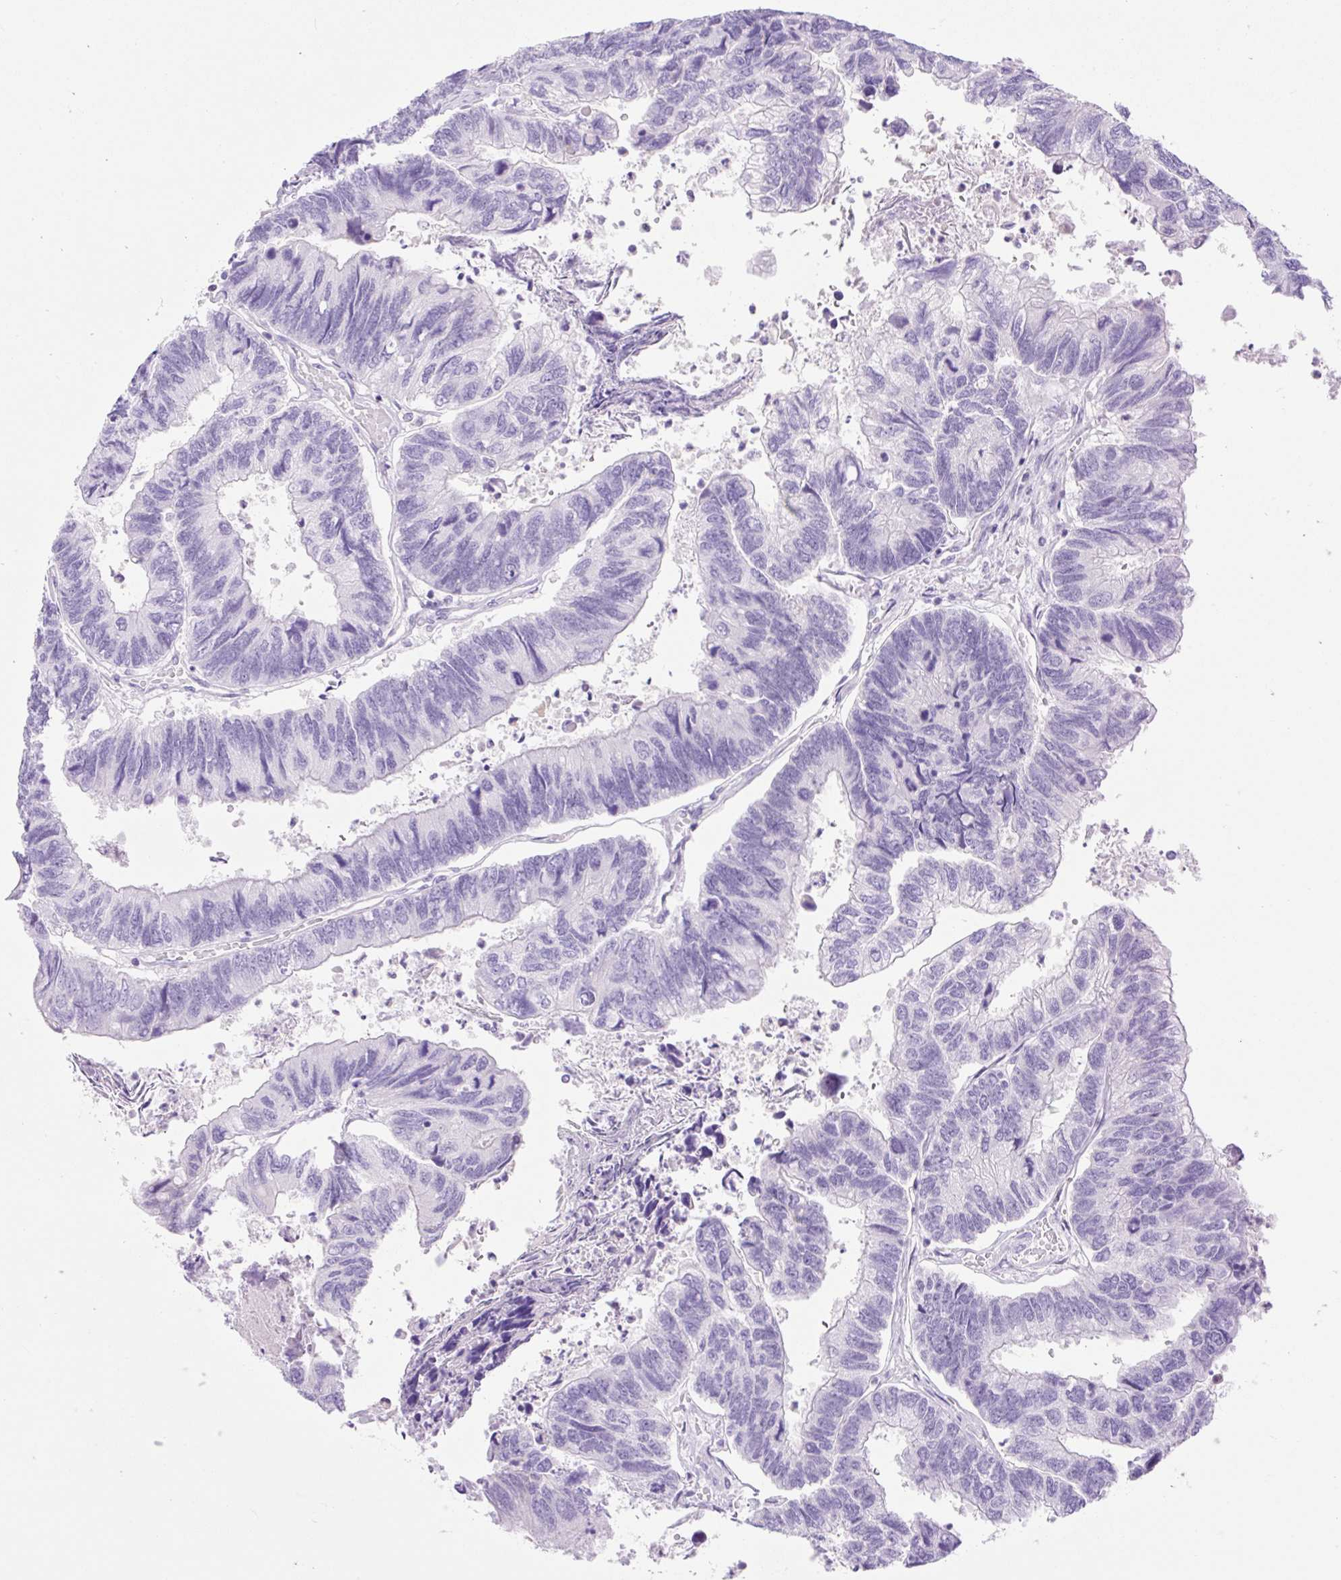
{"staining": {"intensity": "negative", "quantity": "none", "location": "none"}, "tissue": "colorectal cancer", "cell_type": "Tumor cells", "image_type": "cancer", "snomed": [{"axis": "morphology", "description": "Adenocarcinoma, NOS"}, {"axis": "topography", "description": "Colon"}], "caption": "High power microscopy photomicrograph of an immunohistochemistry histopathology image of colorectal adenocarcinoma, revealing no significant staining in tumor cells. Nuclei are stained in blue.", "gene": "SLC25A40", "patient": {"sex": "female", "age": 67}}